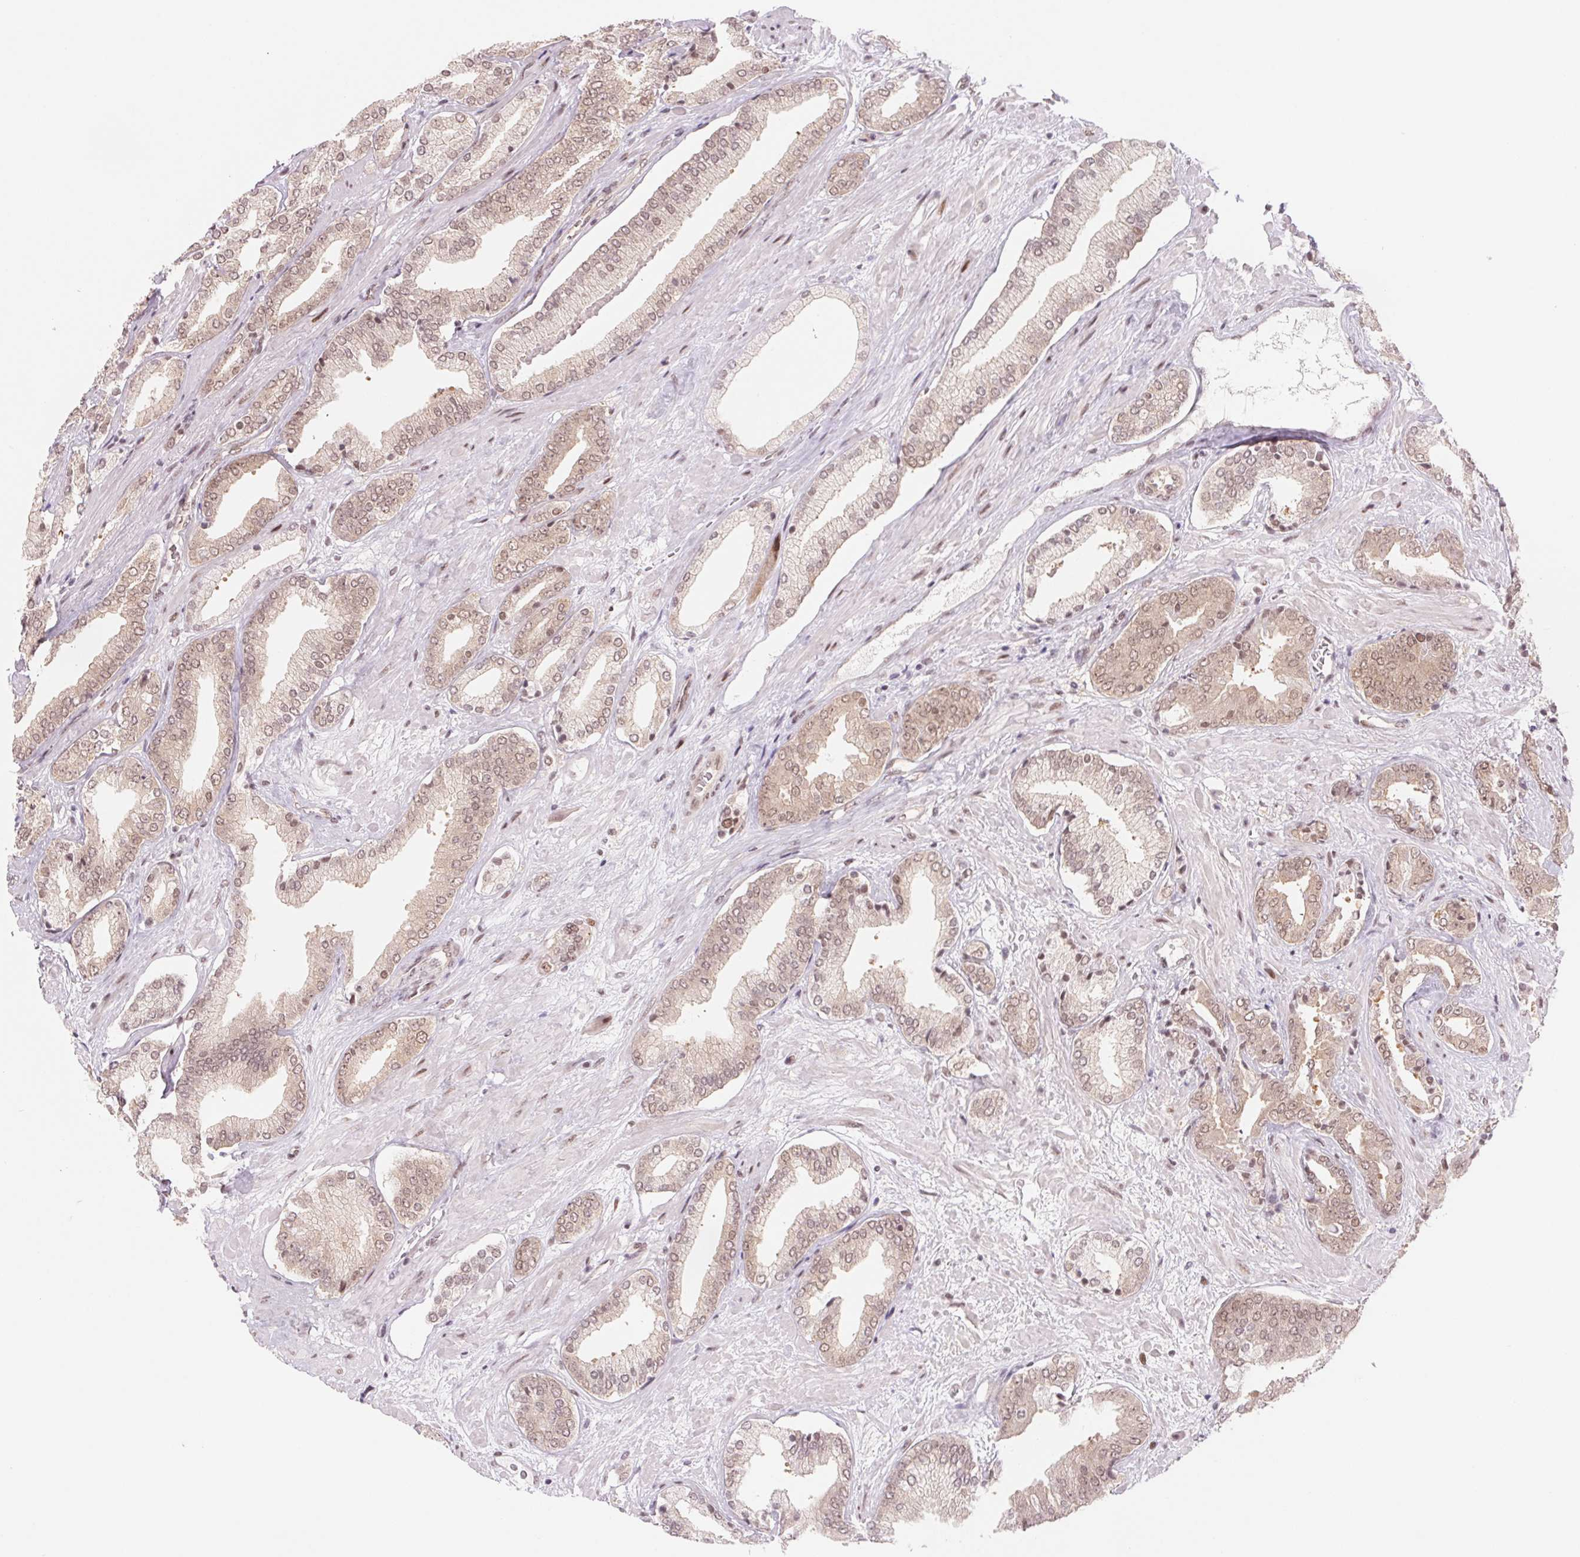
{"staining": {"intensity": "weak", "quantity": ">75%", "location": "cytoplasmic/membranous,nuclear"}, "tissue": "prostate cancer", "cell_type": "Tumor cells", "image_type": "cancer", "snomed": [{"axis": "morphology", "description": "Adenocarcinoma, High grade"}, {"axis": "topography", "description": "Prostate"}], "caption": "A histopathology image showing weak cytoplasmic/membranous and nuclear expression in approximately >75% of tumor cells in prostate cancer (high-grade adenocarcinoma), as visualized by brown immunohistochemical staining.", "gene": "DNAJB6", "patient": {"sex": "male", "age": 56}}